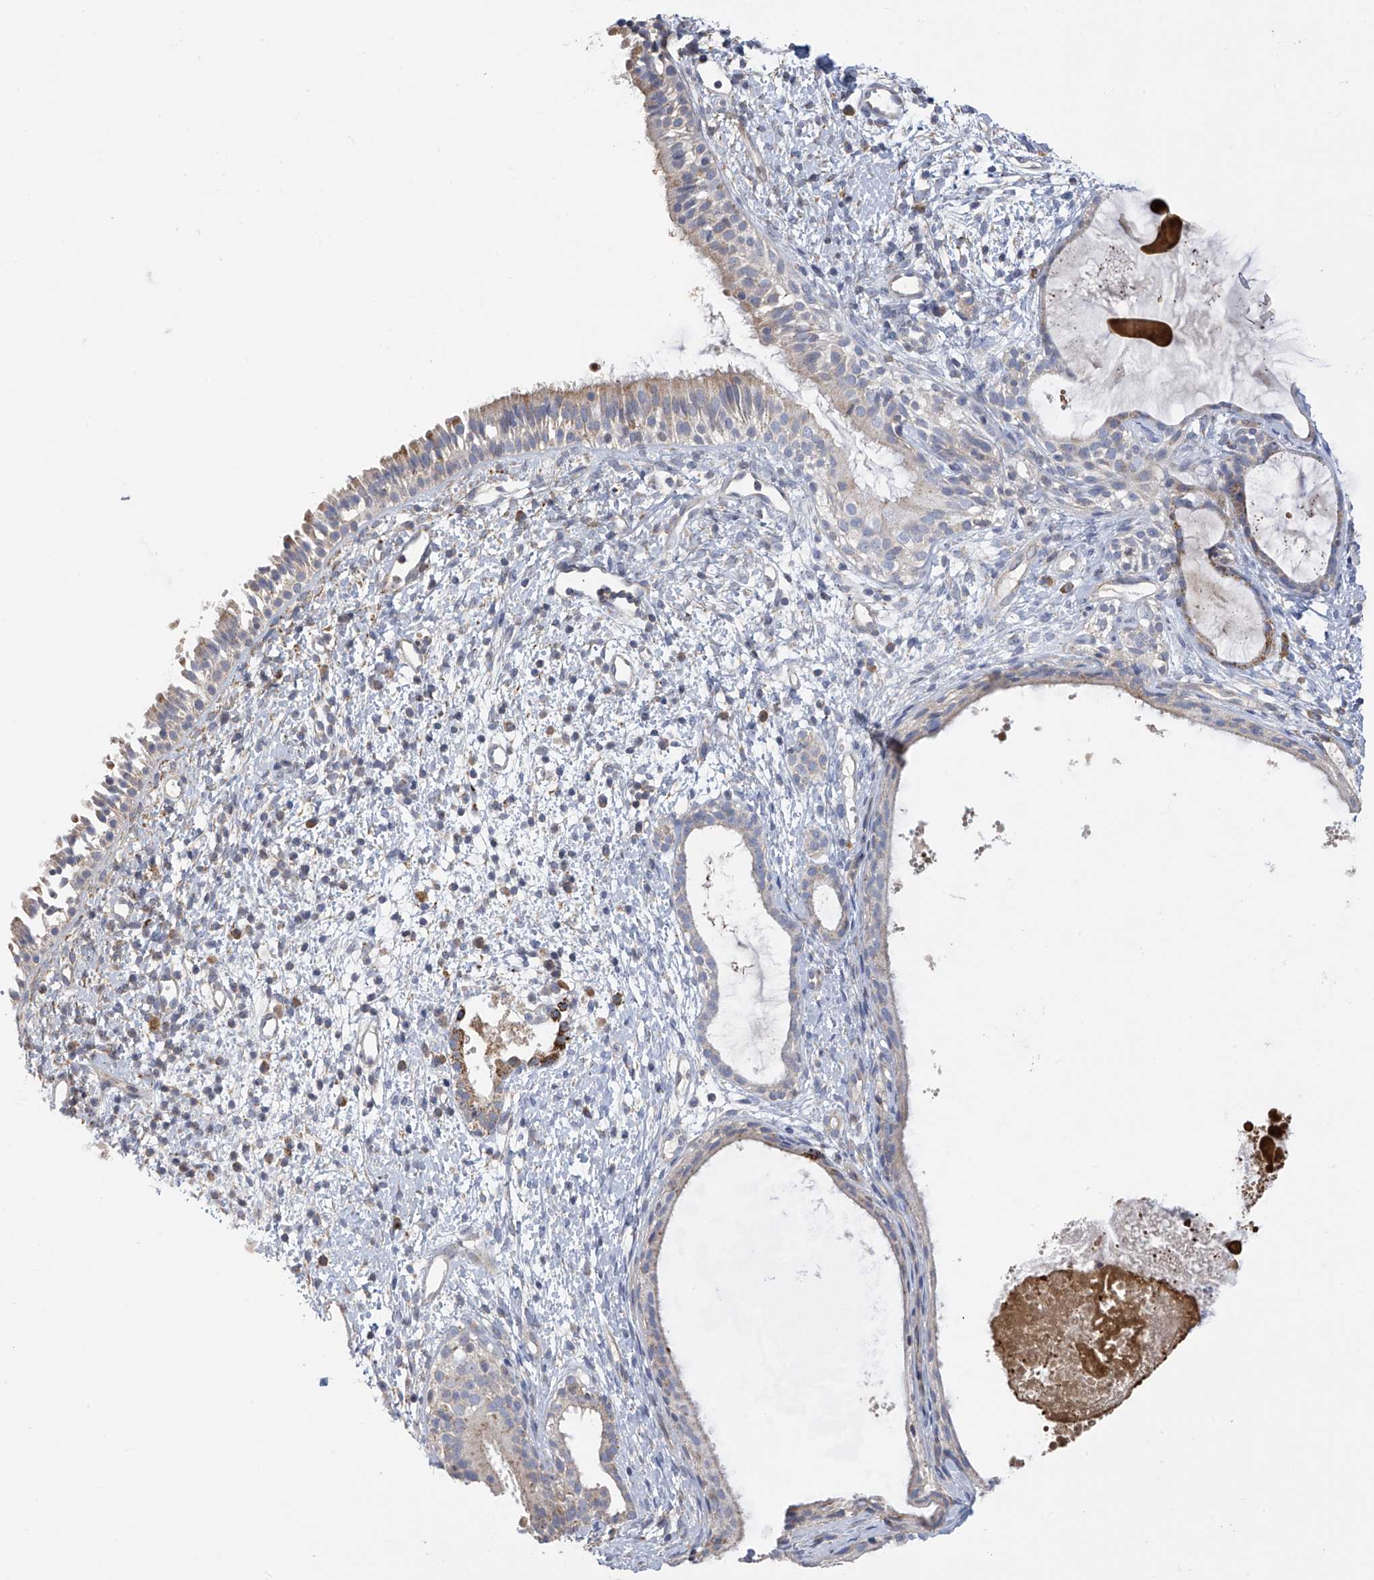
{"staining": {"intensity": "moderate", "quantity": "25%-75%", "location": "cytoplasmic/membranous"}, "tissue": "nasopharynx", "cell_type": "Respiratory epithelial cells", "image_type": "normal", "snomed": [{"axis": "morphology", "description": "Normal tissue, NOS"}, {"axis": "topography", "description": "Nasopharynx"}], "caption": "About 25%-75% of respiratory epithelial cells in normal human nasopharynx display moderate cytoplasmic/membranous protein expression as visualized by brown immunohistochemical staining.", "gene": "SLCO4A1", "patient": {"sex": "male", "age": 22}}